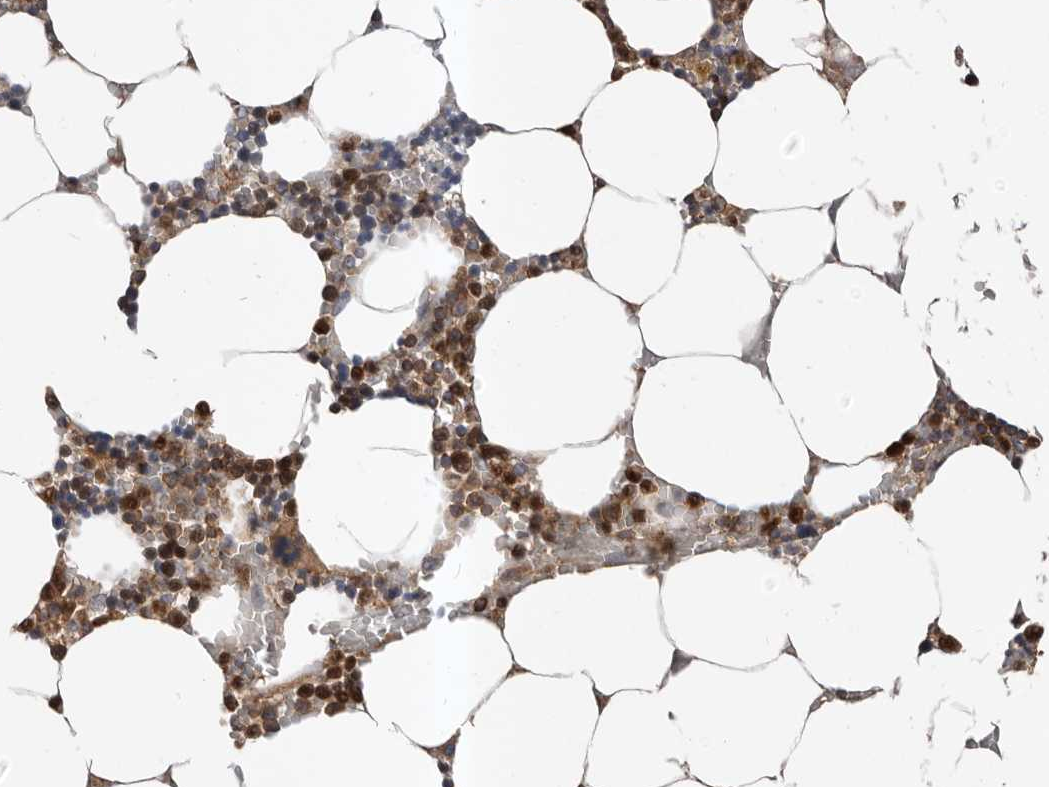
{"staining": {"intensity": "moderate", "quantity": ">75%", "location": "cytoplasmic/membranous,nuclear"}, "tissue": "bone marrow", "cell_type": "Hematopoietic cells", "image_type": "normal", "snomed": [{"axis": "morphology", "description": "Normal tissue, NOS"}, {"axis": "topography", "description": "Bone marrow"}], "caption": "Approximately >75% of hematopoietic cells in normal bone marrow reveal moderate cytoplasmic/membranous,nuclear protein staining as visualized by brown immunohistochemical staining.", "gene": "PNRC2", "patient": {"sex": "male", "age": 70}}